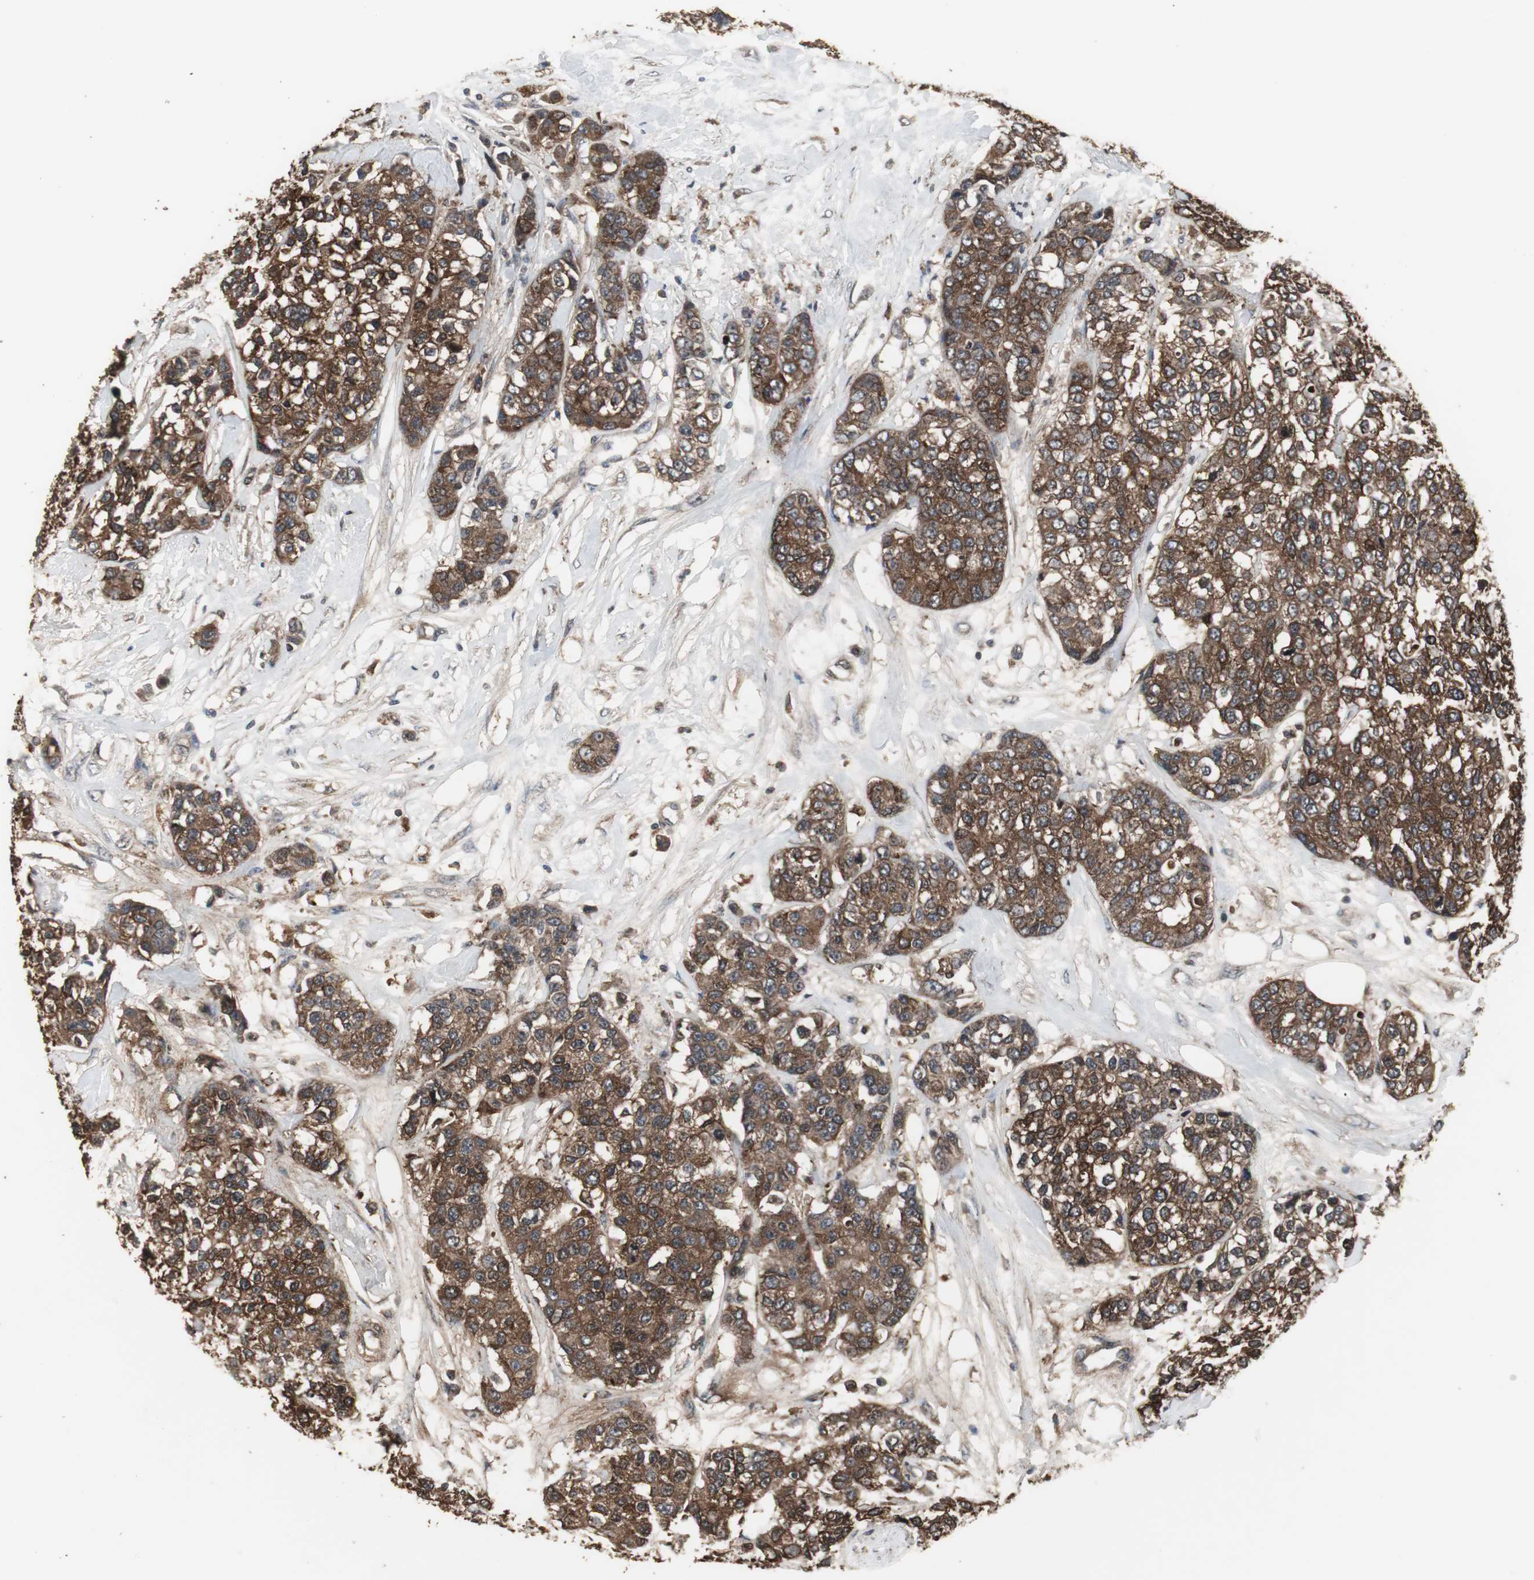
{"staining": {"intensity": "strong", "quantity": ">75%", "location": "cytoplasmic/membranous"}, "tissue": "breast cancer", "cell_type": "Tumor cells", "image_type": "cancer", "snomed": [{"axis": "morphology", "description": "Duct carcinoma"}, {"axis": "topography", "description": "Breast"}], "caption": "Intraductal carcinoma (breast) stained for a protein reveals strong cytoplasmic/membranous positivity in tumor cells.", "gene": "HPRT1", "patient": {"sex": "female", "age": 51}}